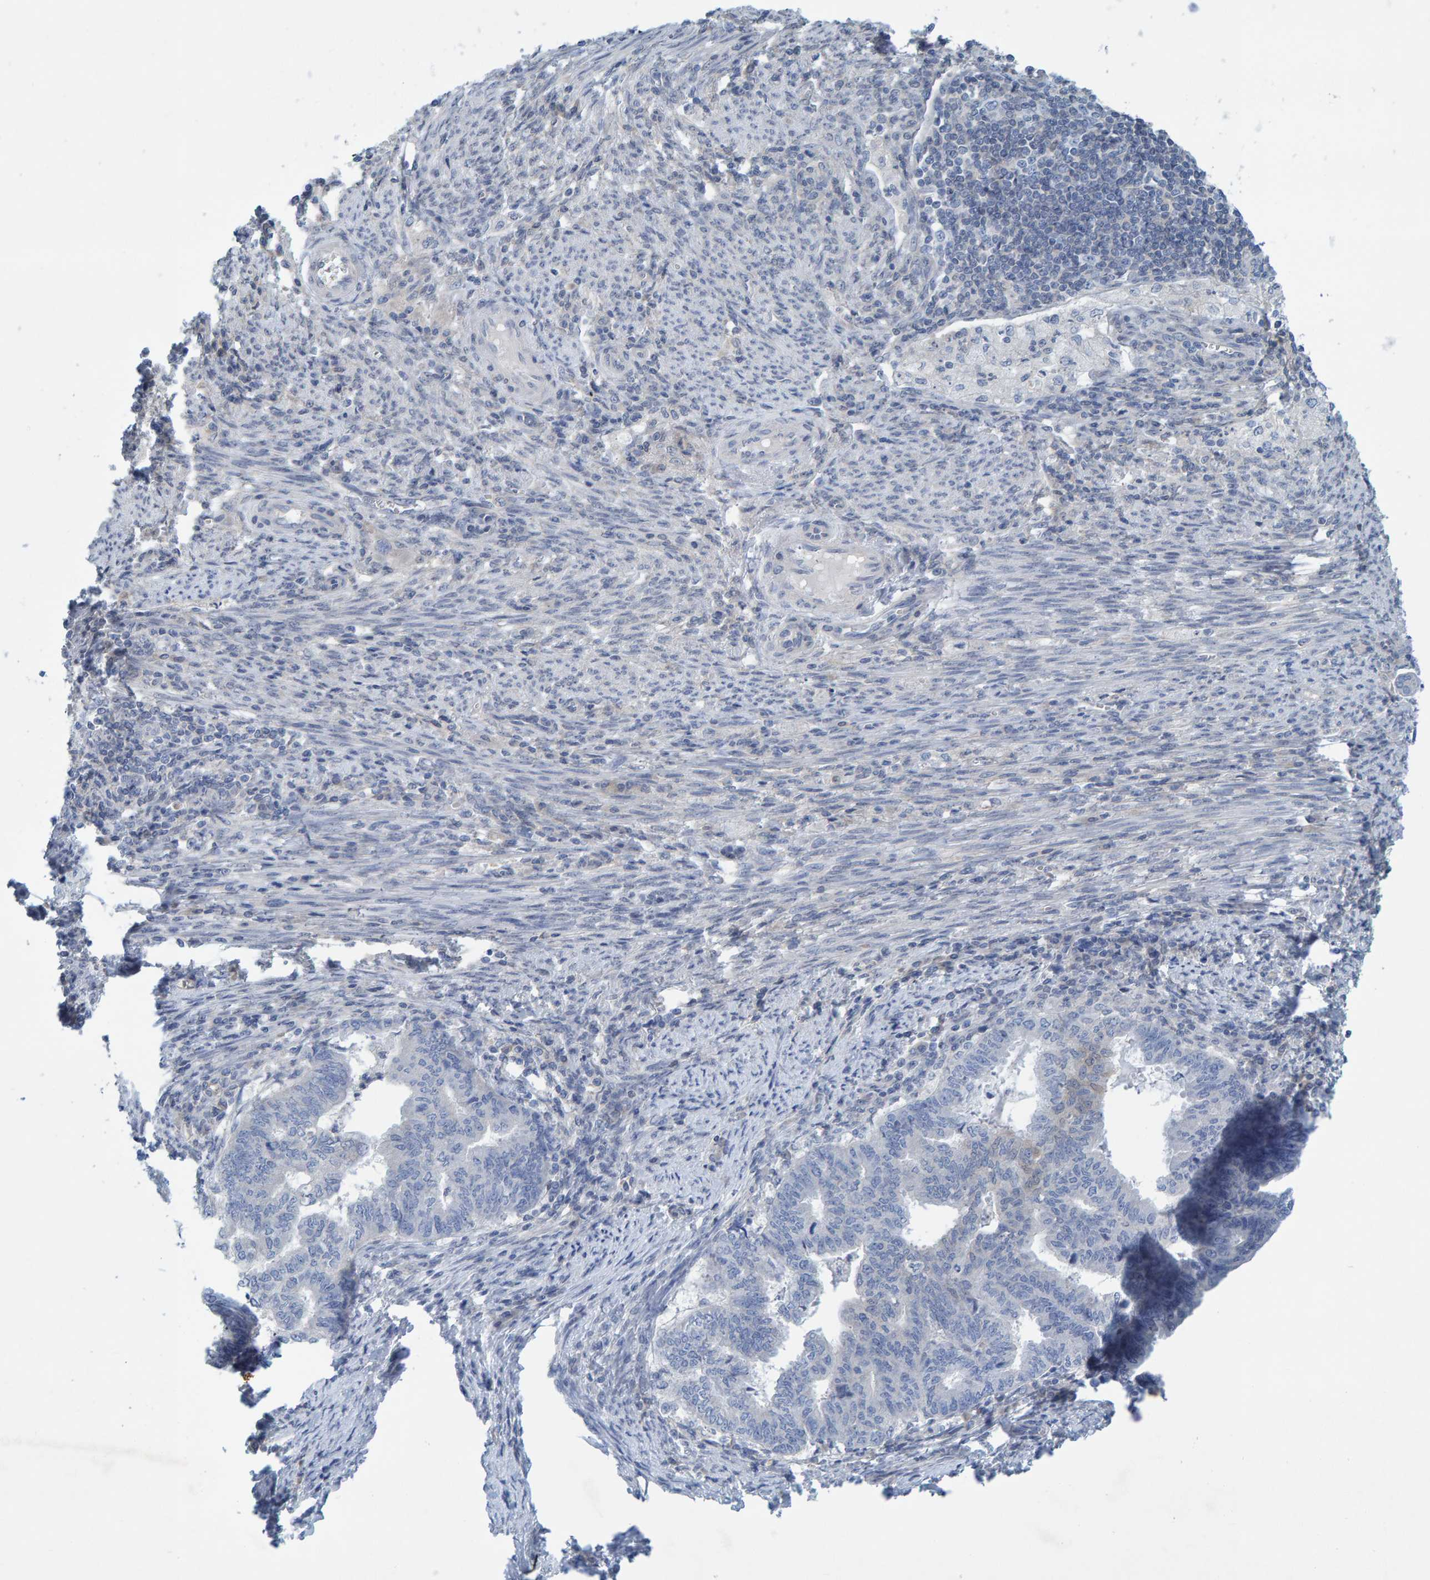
{"staining": {"intensity": "negative", "quantity": "none", "location": "none"}, "tissue": "endometrial cancer", "cell_type": "Tumor cells", "image_type": "cancer", "snomed": [{"axis": "morphology", "description": "Polyp, NOS"}, {"axis": "morphology", "description": "Adenocarcinoma, NOS"}, {"axis": "morphology", "description": "Adenoma, NOS"}, {"axis": "topography", "description": "Endometrium"}], "caption": "Tumor cells are negative for brown protein staining in endometrial cancer (adenocarcinoma).", "gene": "ALAD", "patient": {"sex": "female", "age": 79}}